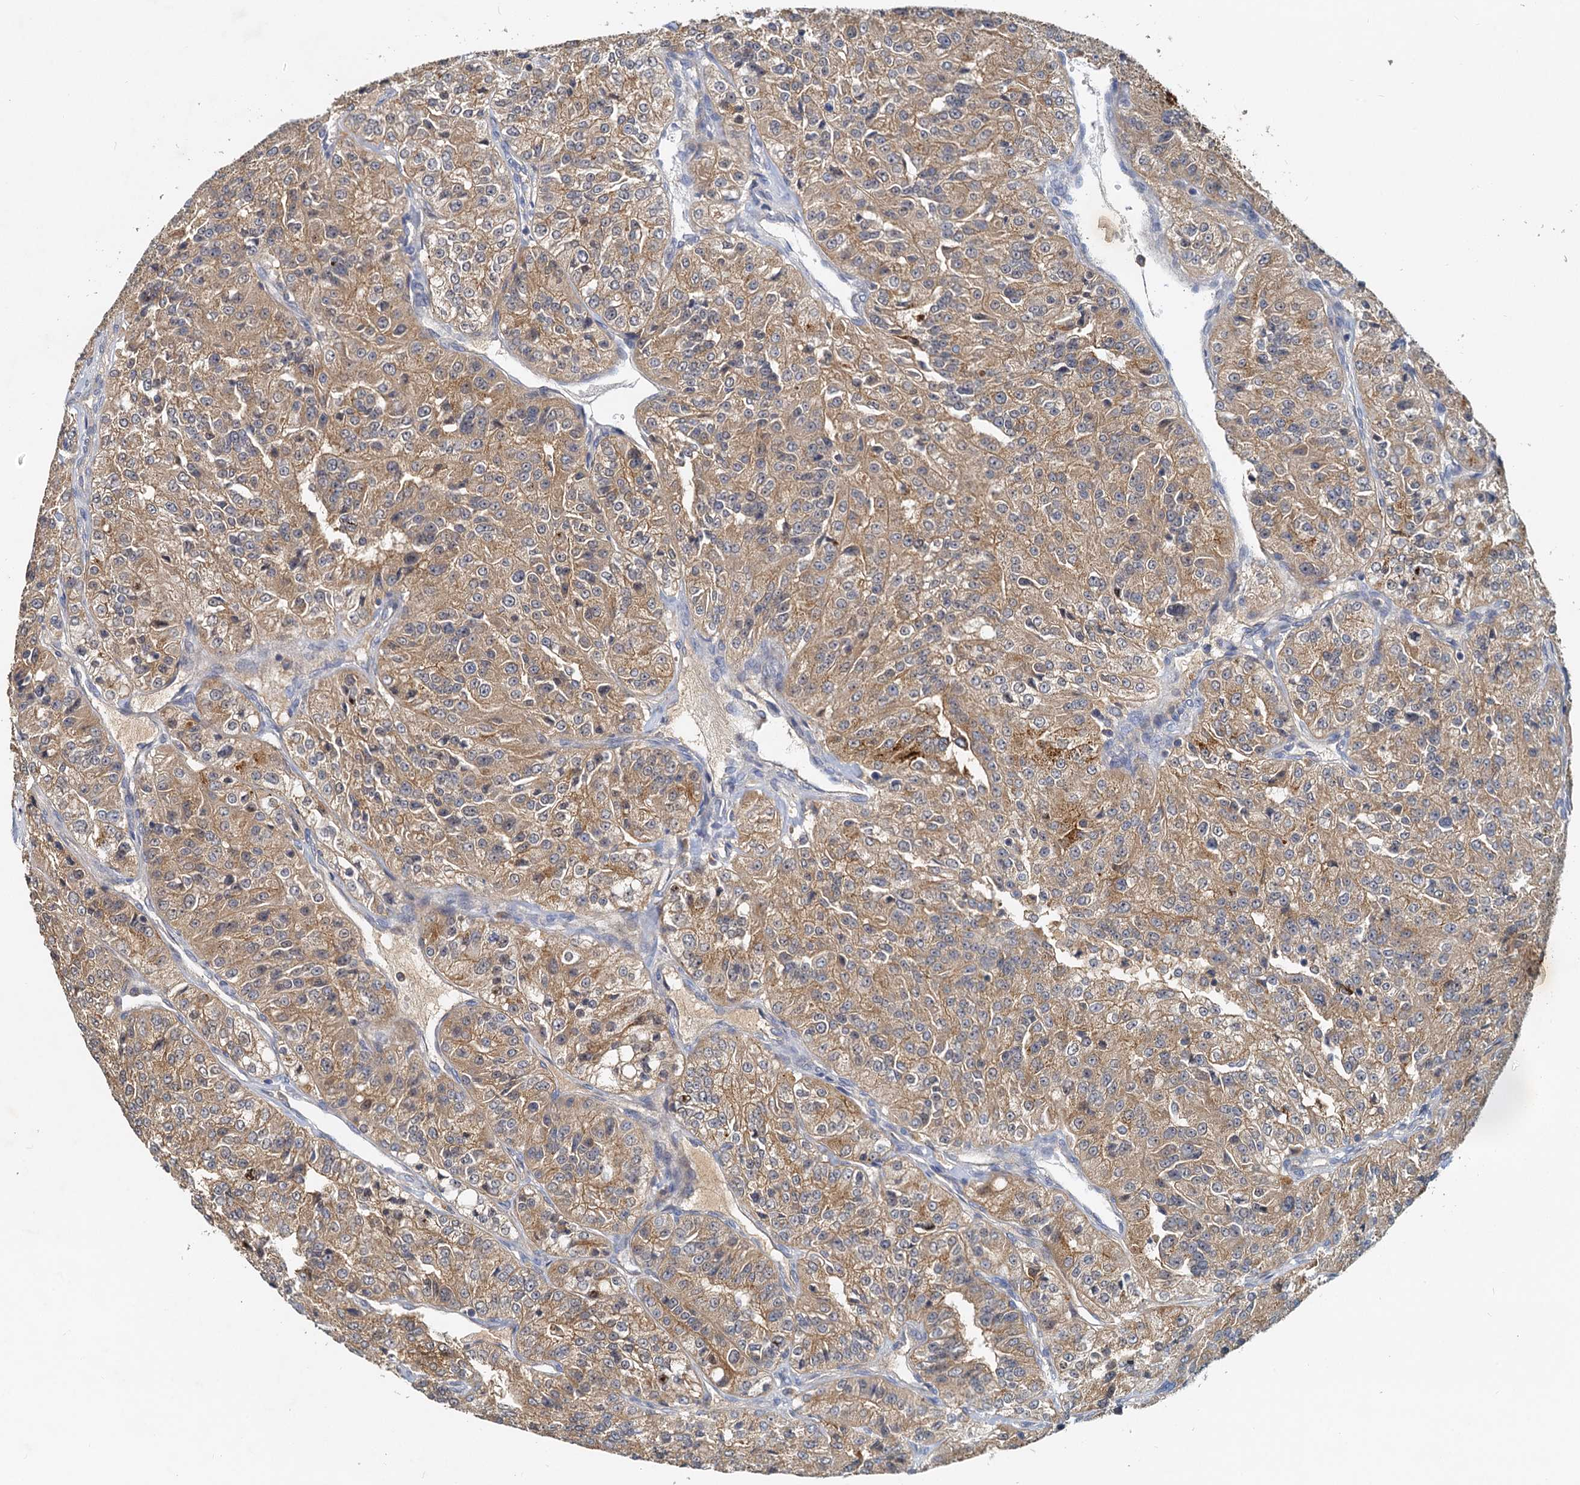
{"staining": {"intensity": "moderate", "quantity": ">75%", "location": "cytoplasmic/membranous"}, "tissue": "renal cancer", "cell_type": "Tumor cells", "image_type": "cancer", "snomed": [{"axis": "morphology", "description": "Adenocarcinoma, NOS"}, {"axis": "topography", "description": "Kidney"}], "caption": "A histopathology image of renal cancer (adenocarcinoma) stained for a protein displays moderate cytoplasmic/membranous brown staining in tumor cells.", "gene": "TOLLIP", "patient": {"sex": "female", "age": 63}}